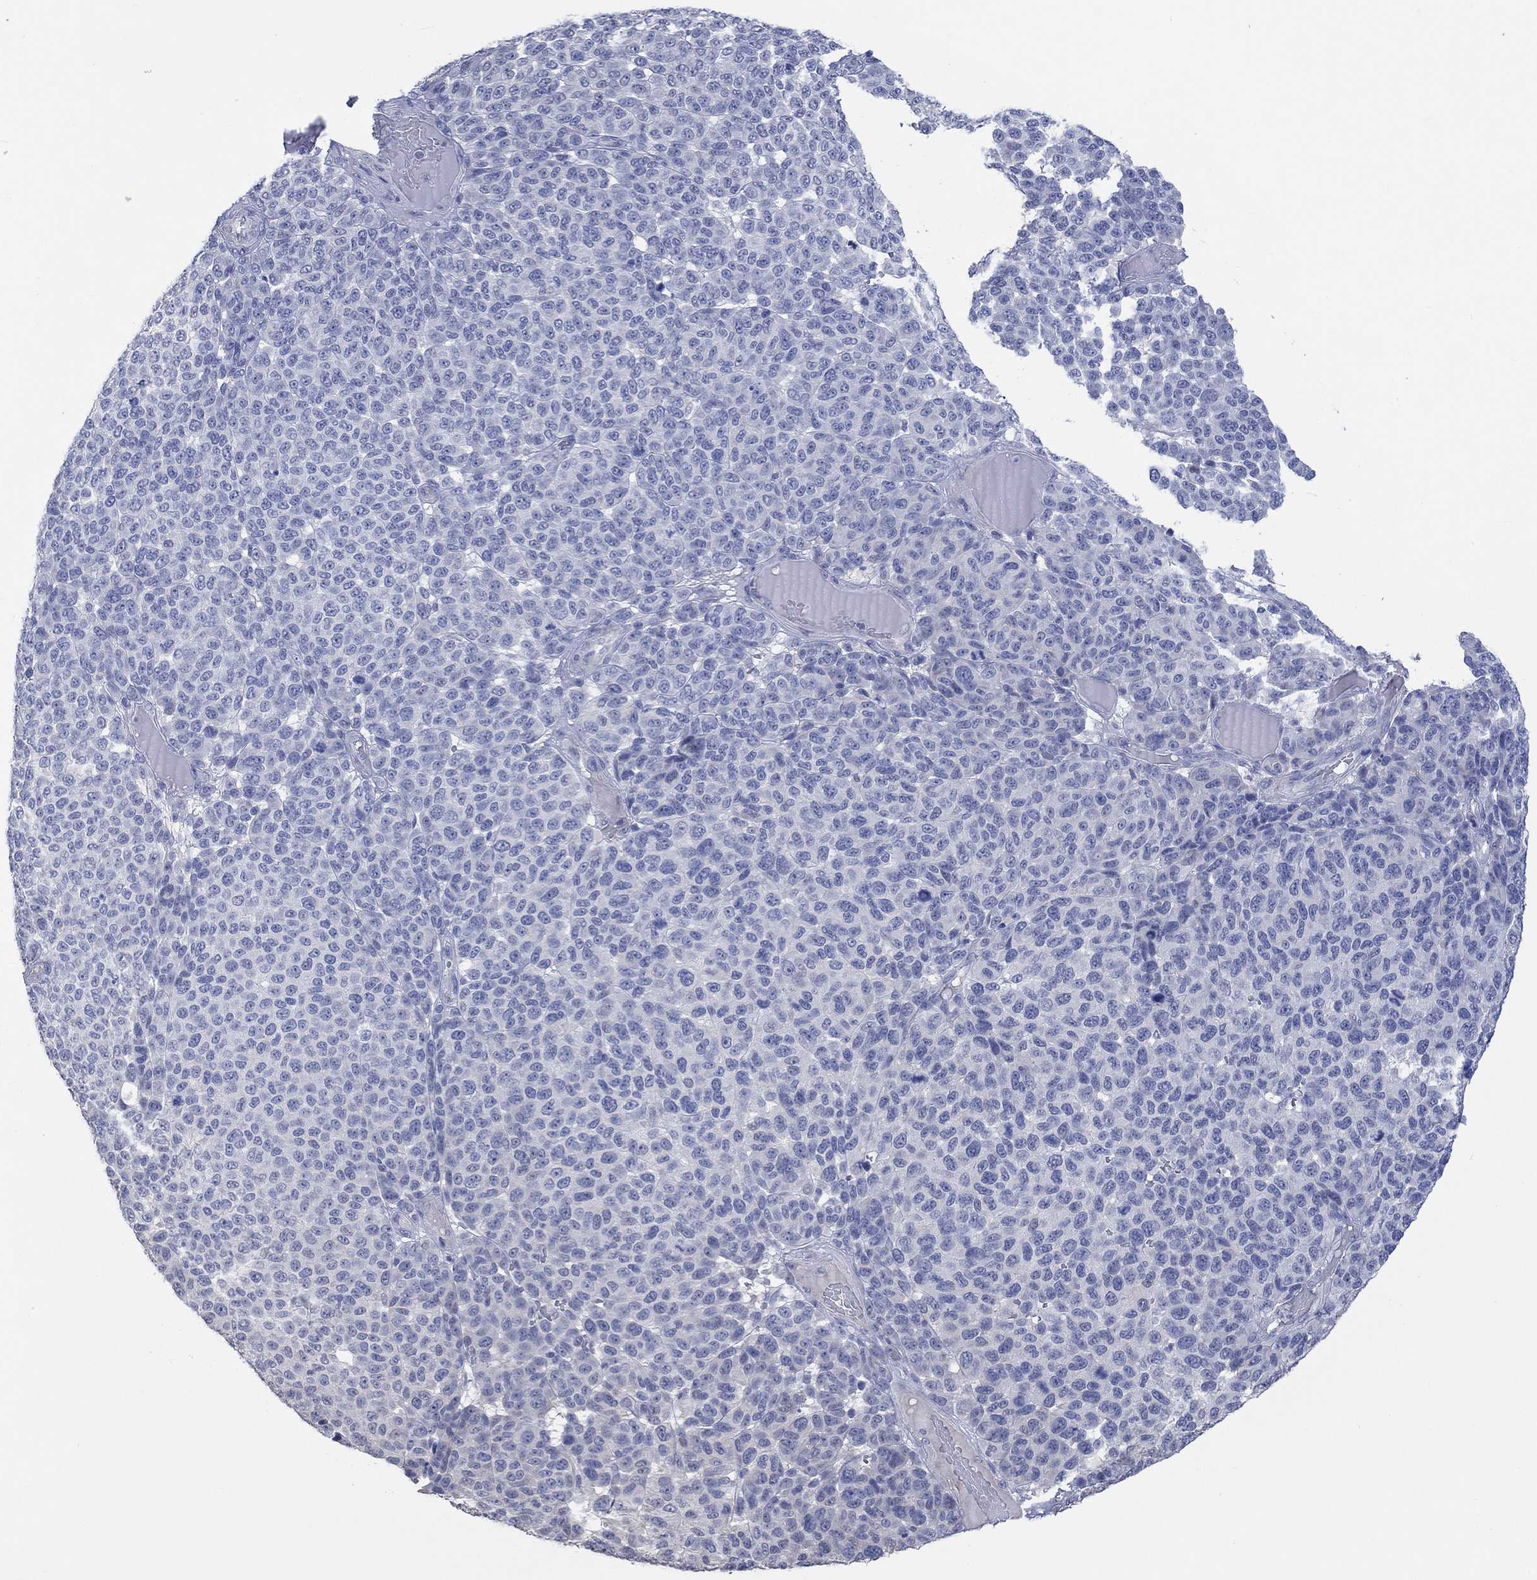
{"staining": {"intensity": "negative", "quantity": "none", "location": "none"}, "tissue": "melanoma", "cell_type": "Tumor cells", "image_type": "cancer", "snomed": [{"axis": "morphology", "description": "Malignant melanoma, NOS"}, {"axis": "topography", "description": "Skin"}], "caption": "An IHC image of malignant melanoma is shown. There is no staining in tumor cells of malignant melanoma. The staining is performed using DAB brown chromogen with nuclei counter-stained in using hematoxylin.", "gene": "PNMA5", "patient": {"sex": "male", "age": 59}}